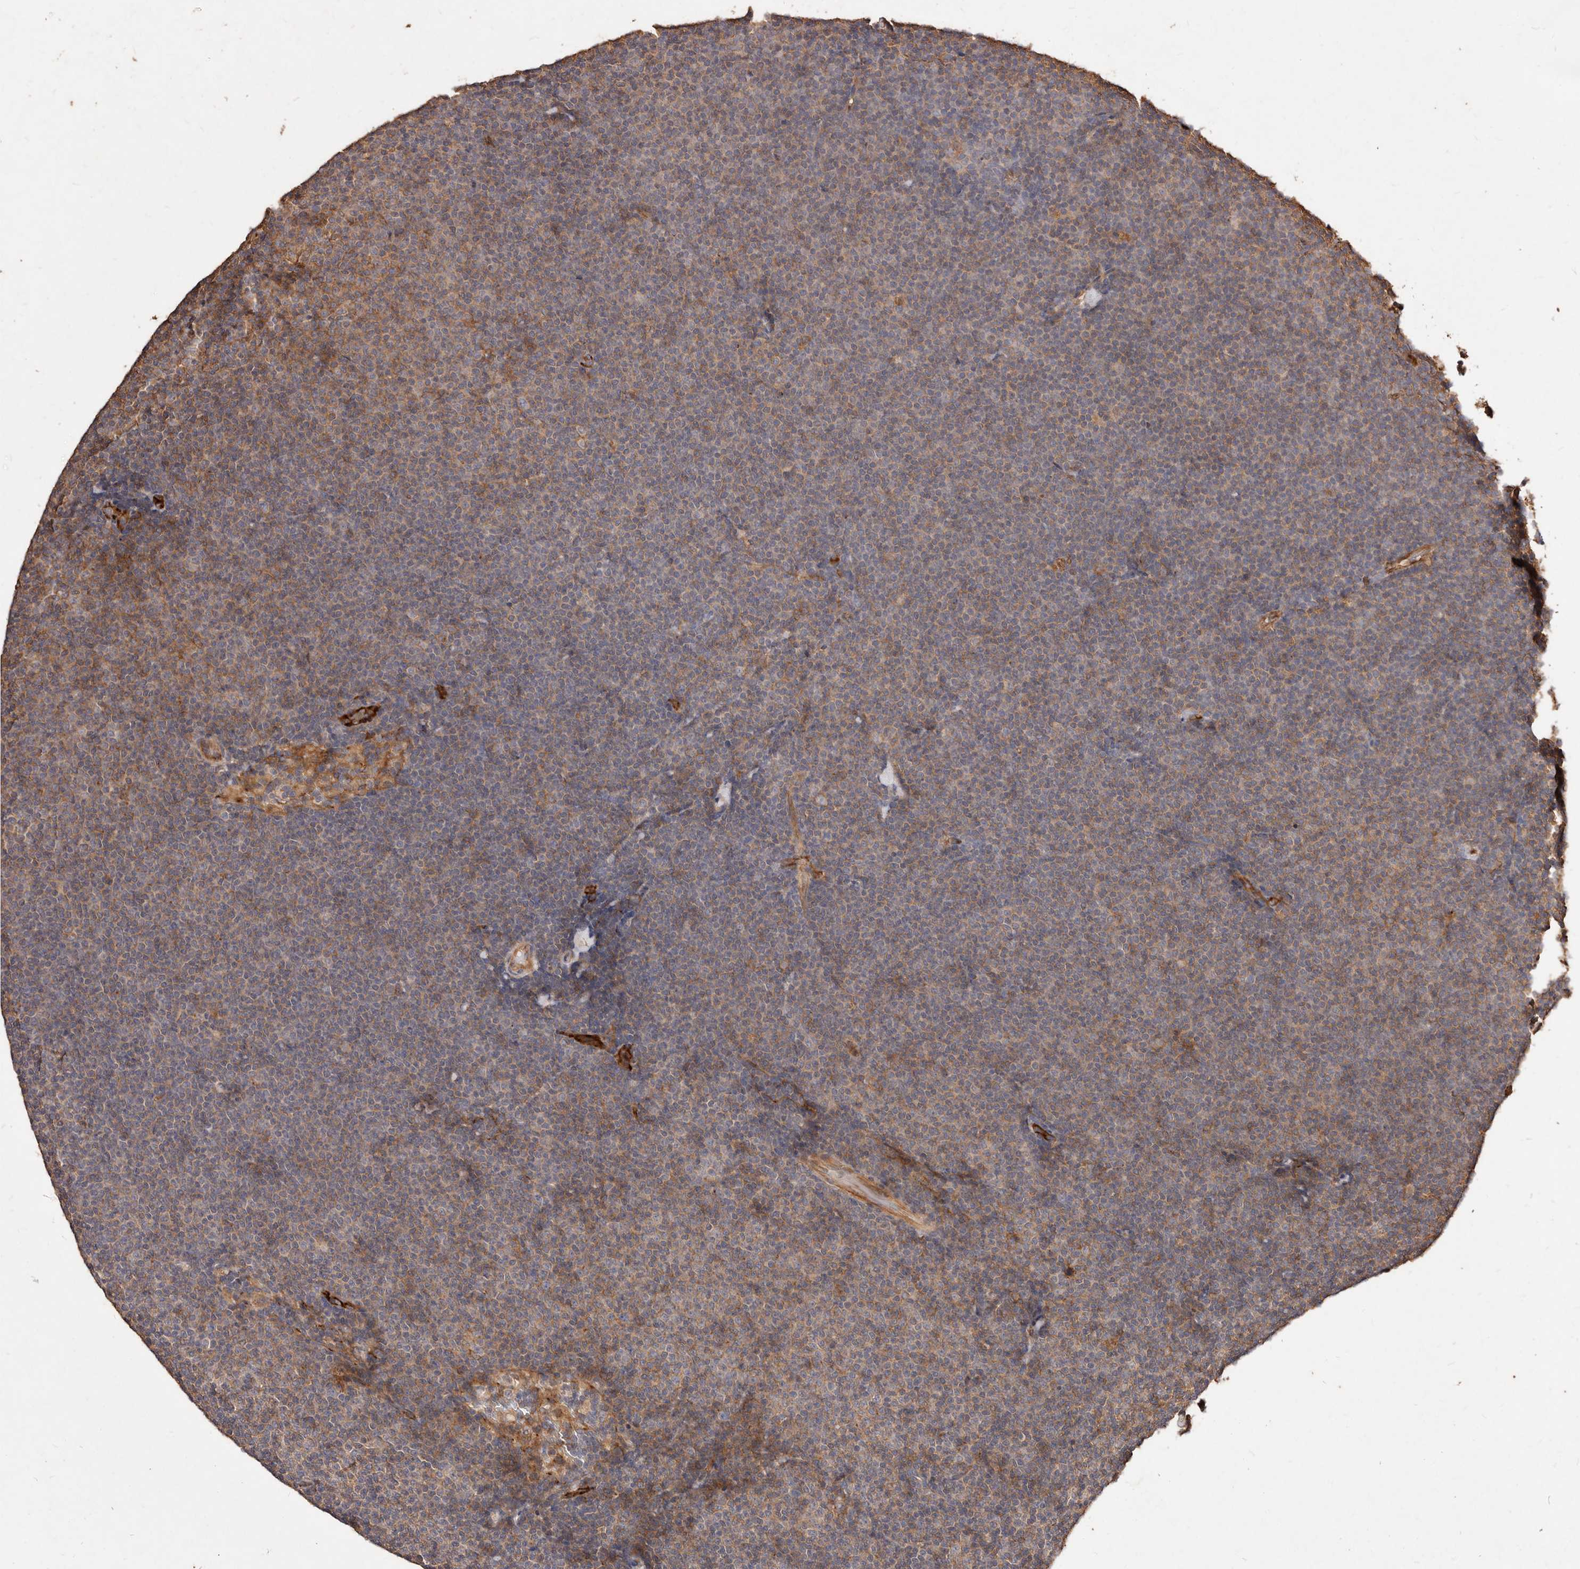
{"staining": {"intensity": "moderate", "quantity": "25%-75%", "location": "cytoplasmic/membranous"}, "tissue": "lymphoma", "cell_type": "Tumor cells", "image_type": "cancer", "snomed": [{"axis": "morphology", "description": "Malignant lymphoma, non-Hodgkin's type, Low grade"}, {"axis": "topography", "description": "Lymph node"}], "caption": "DAB (3,3'-diaminobenzidine) immunohistochemical staining of human malignant lymphoma, non-Hodgkin's type (low-grade) displays moderate cytoplasmic/membranous protein positivity in approximately 25%-75% of tumor cells.", "gene": "CCL14", "patient": {"sex": "female", "age": 53}}